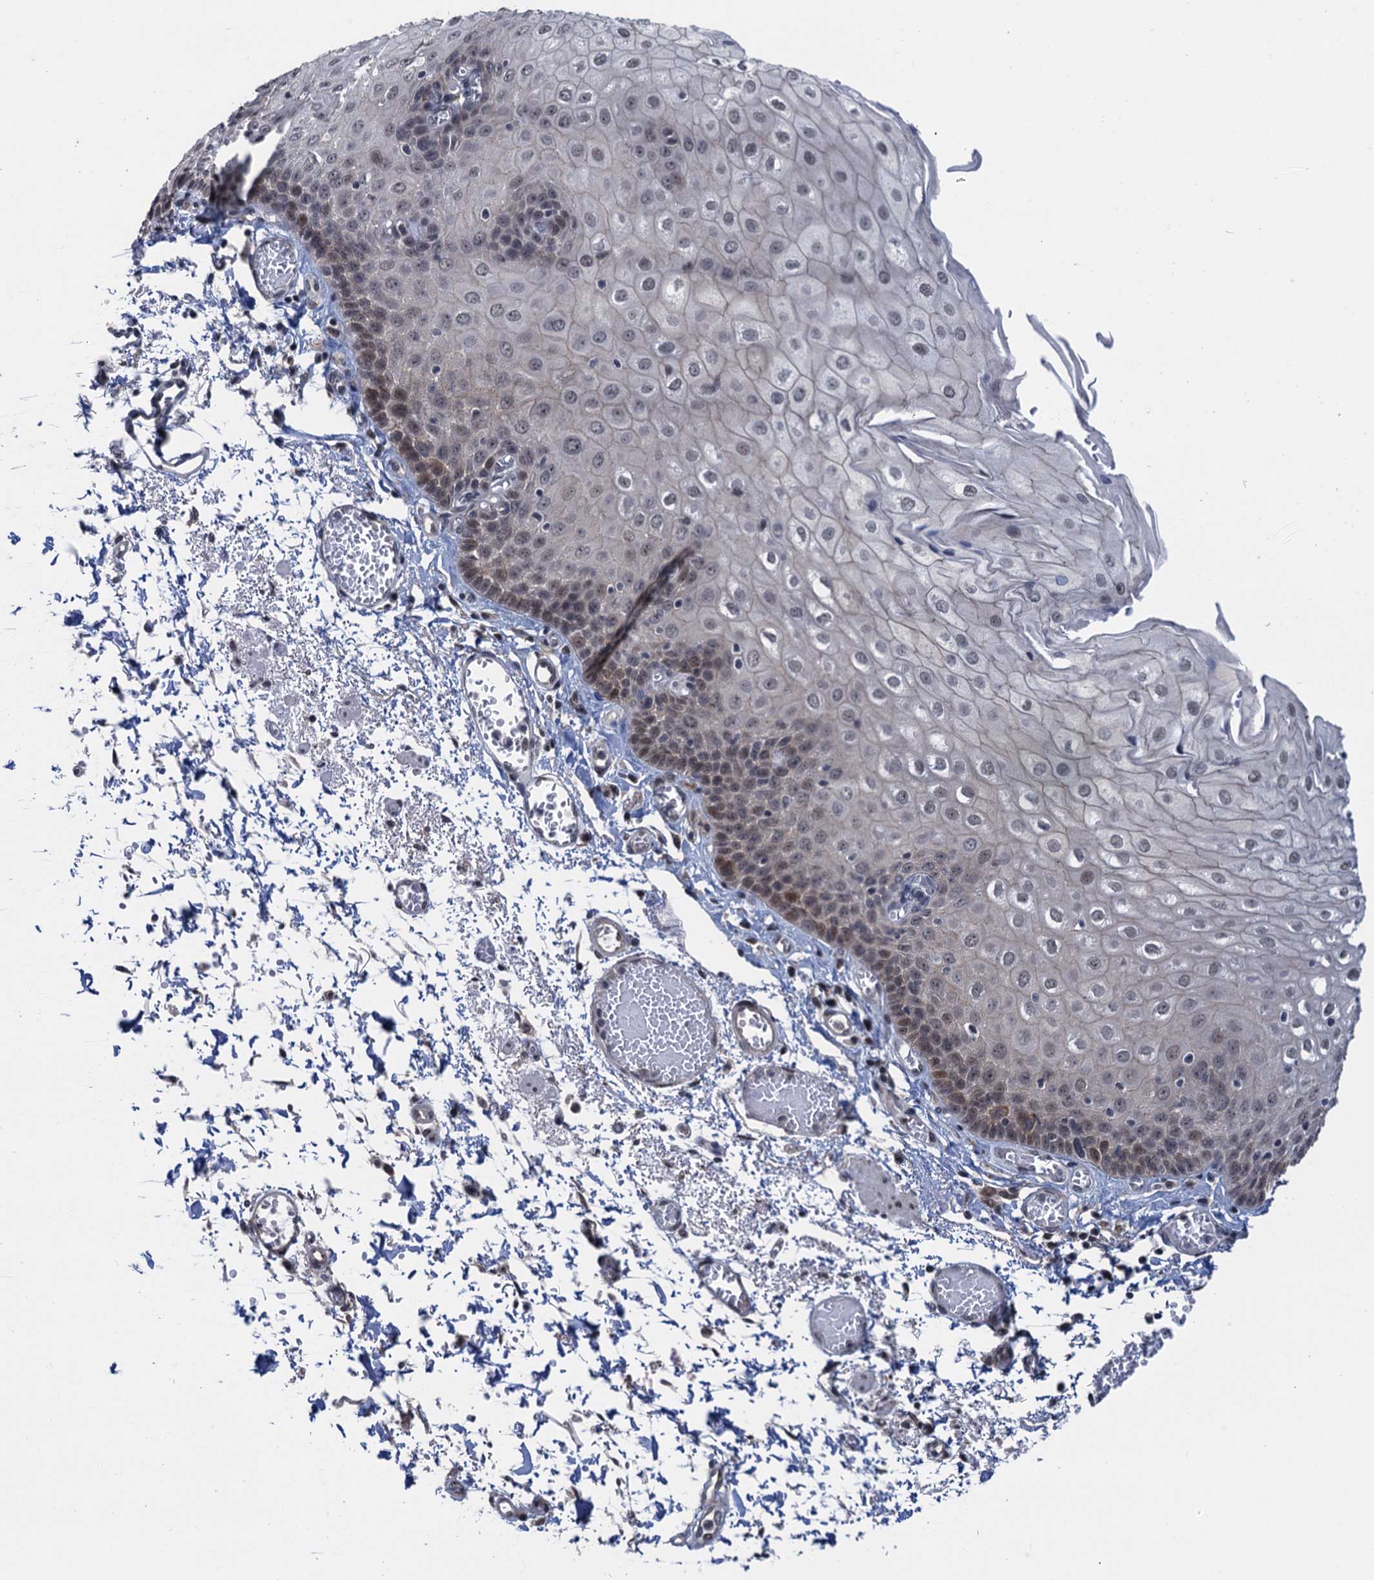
{"staining": {"intensity": "weak", "quantity": "<25%", "location": "cytoplasmic/membranous,nuclear"}, "tissue": "esophagus", "cell_type": "Squamous epithelial cells", "image_type": "normal", "snomed": [{"axis": "morphology", "description": "Normal tissue, NOS"}, {"axis": "topography", "description": "Esophagus"}], "caption": "High magnification brightfield microscopy of normal esophagus stained with DAB (3,3'-diaminobenzidine) (brown) and counterstained with hematoxylin (blue): squamous epithelial cells show no significant positivity. (Immunohistochemistry, brightfield microscopy, high magnification).", "gene": "RASSF4", "patient": {"sex": "male", "age": 81}}